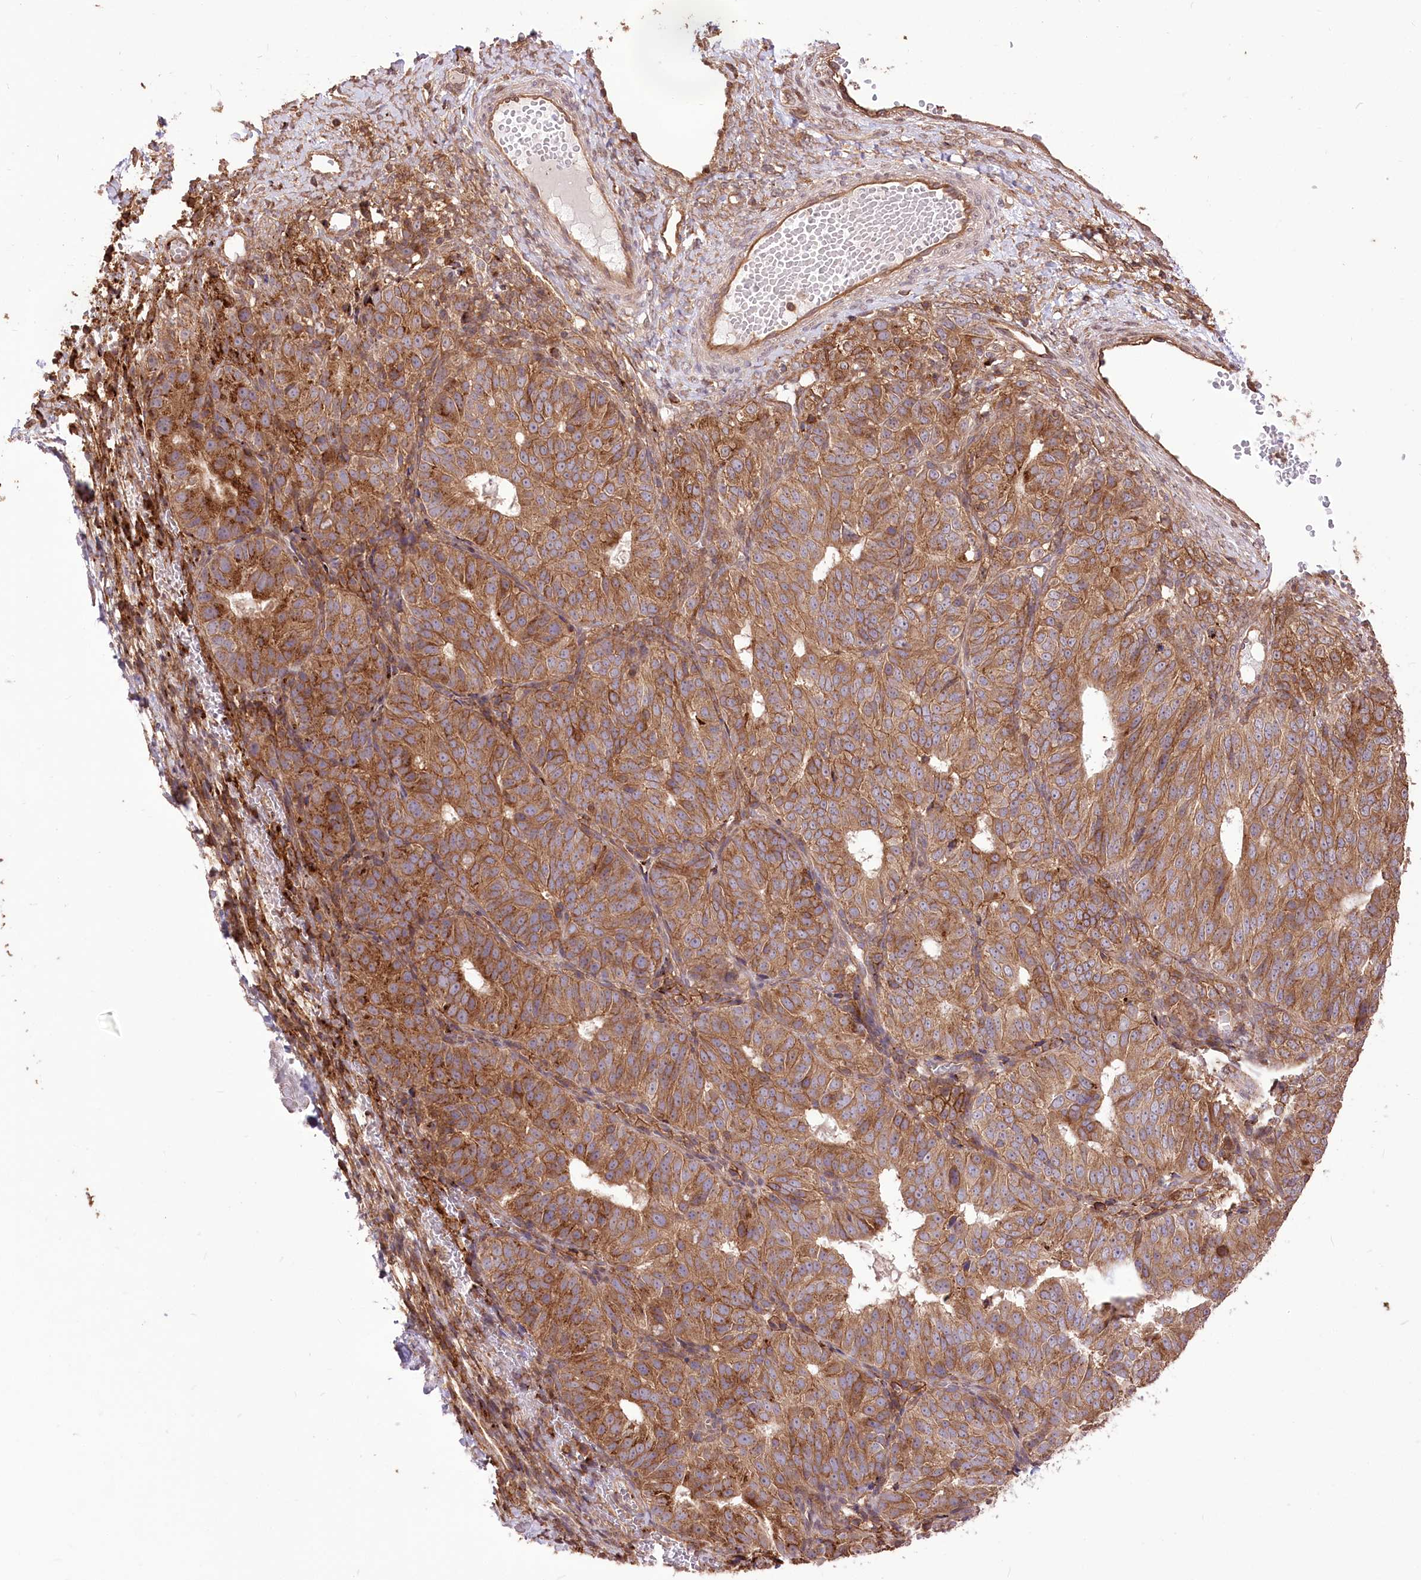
{"staining": {"intensity": "moderate", "quantity": ">75%", "location": "cytoplasmic/membranous"}, "tissue": "ovarian cancer", "cell_type": "Tumor cells", "image_type": "cancer", "snomed": [{"axis": "morphology", "description": "Carcinoma, endometroid"}, {"axis": "topography", "description": "Ovary"}], "caption": "This micrograph displays IHC staining of ovarian cancer (endometroid carcinoma), with medium moderate cytoplasmic/membranous expression in about >75% of tumor cells.", "gene": "XYLB", "patient": {"sex": "female", "age": 51}}